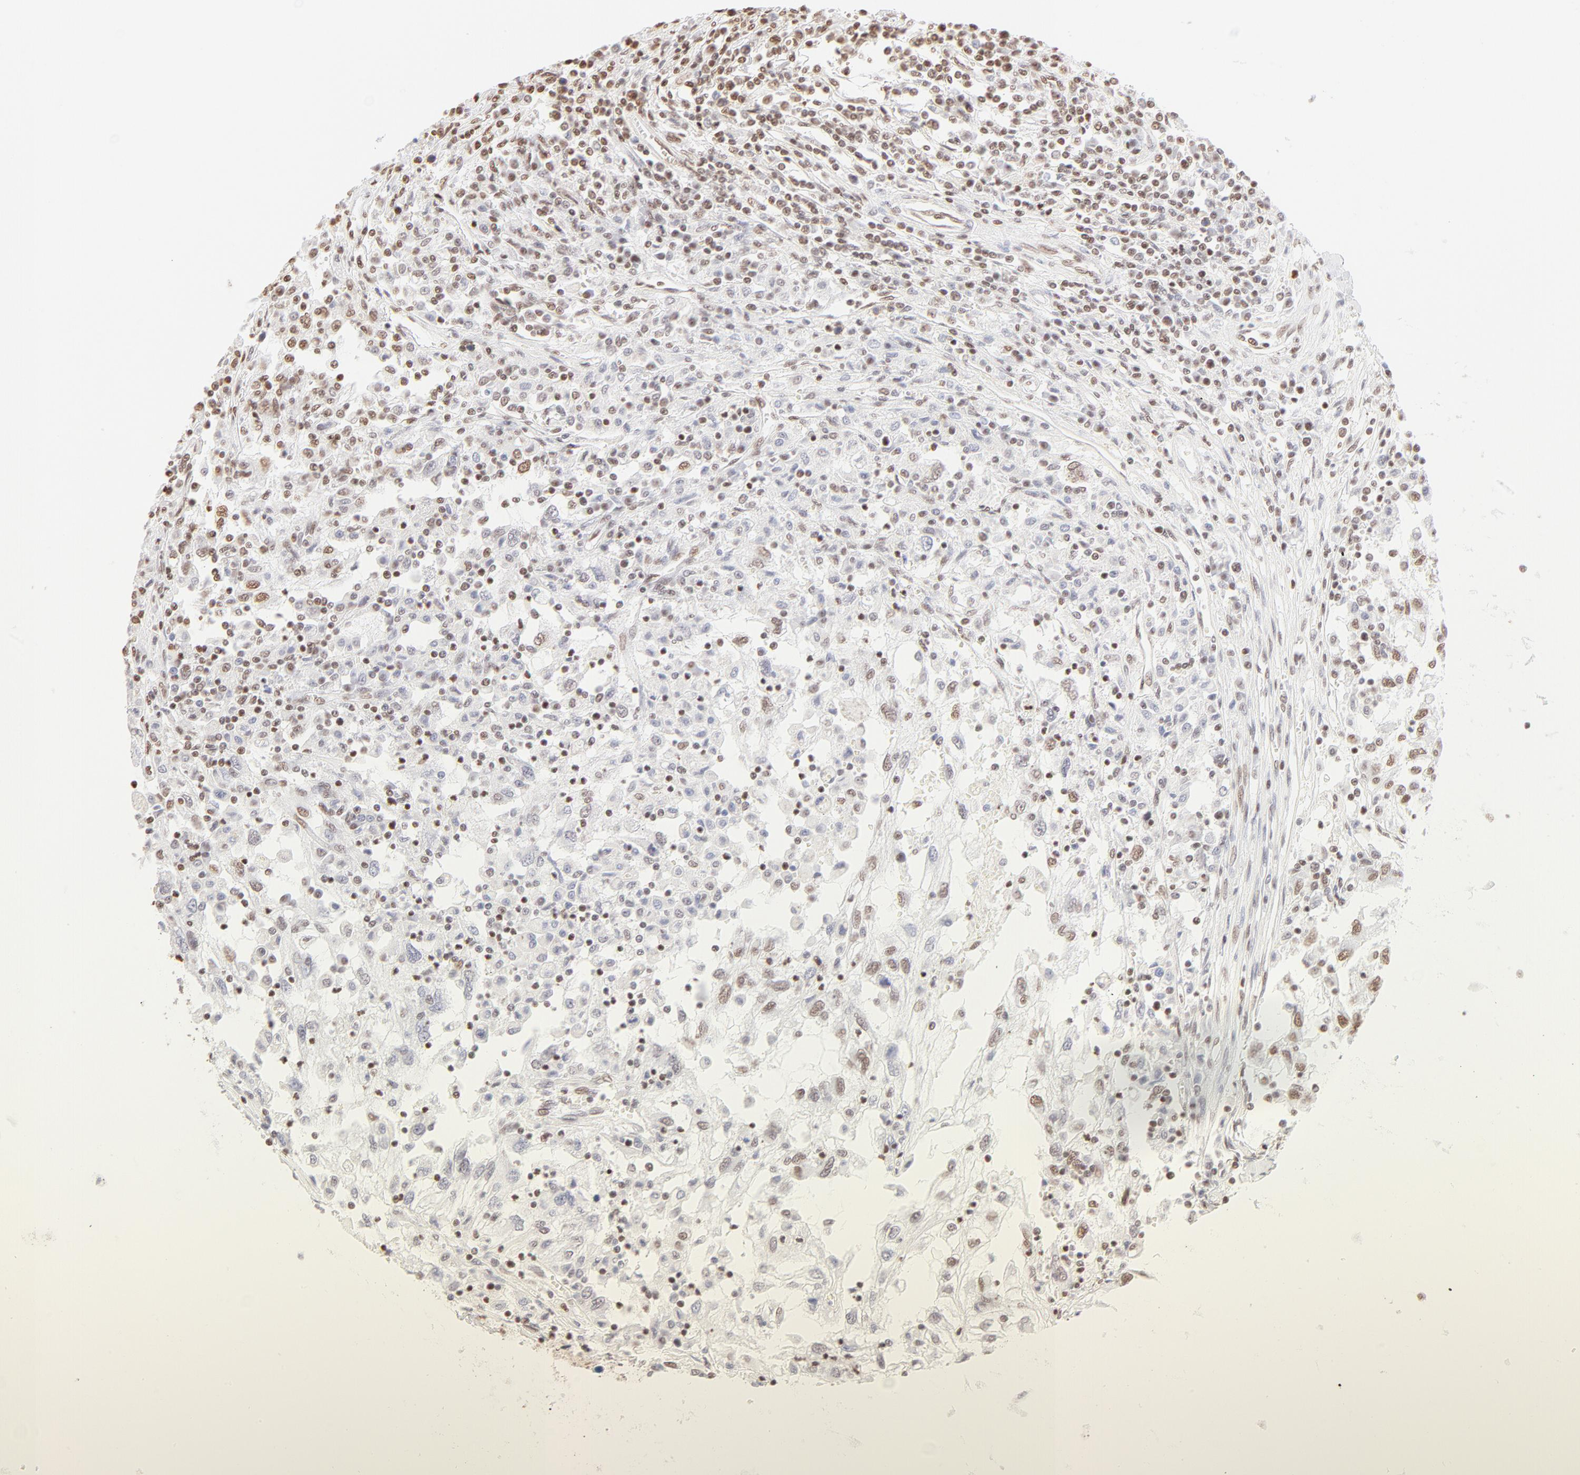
{"staining": {"intensity": "moderate", "quantity": "25%-75%", "location": "nuclear"}, "tissue": "renal cancer", "cell_type": "Tumor cells", "image_type": "cancer", "snomed": [{"axis": "morphology", "description": "Normal tissue, NOS"}, {"axis": "morphology", "description": "Adenocarcinoma, NOS"}, {"axis": "topography", "description": "Kidney"}], "caption": "IHC of renal adenocarcinoma shows medium levels of moderate nuclear staining in about 25%-75% of tumor cells. The protein of interest is stained brown, and the nuclei are stained in blue (DAB IHC with brightfield microscopy, high magnification).", "gene": "ZNF540", "patient": {"sex": "male", "age": 71}}